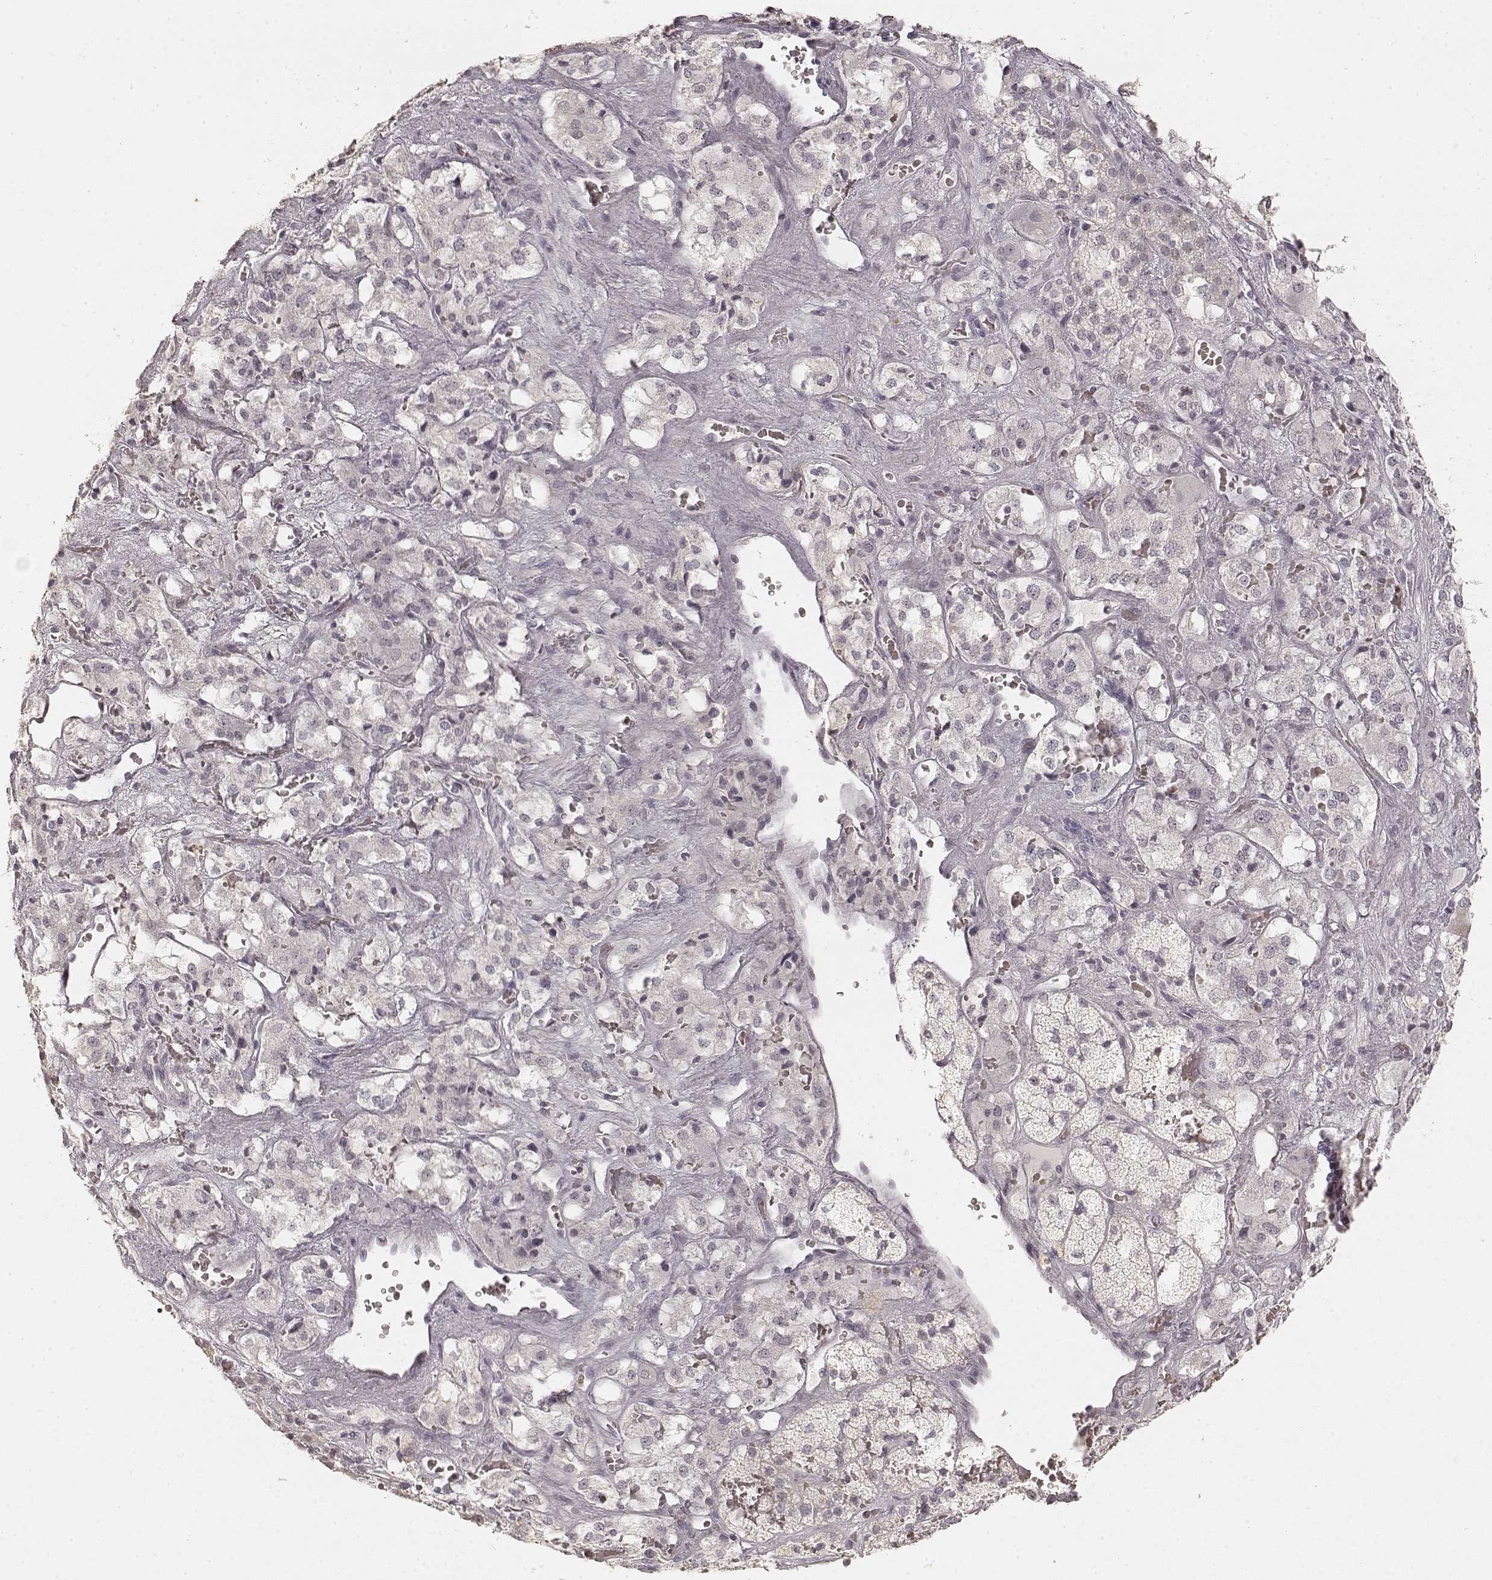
{"staining": {"intensity": "negative", "quantity": "none", "location": "none"}, "tissue": "adrenal gland", "cell_type": "Glandular cells", "image_type": "normal", "snomed": [{"axis": "morphology", "description": "Normal tissue, NOS"}, {"axis": "topography", "description": "Adrenal gland"}], "caption": "Immunohistochemistry micrograph of normal adrenal gland: adrenal gland stained with DAB (3,3'-diaminobenzidine) demonstrates no significant protein expression in glandular cells.", "gene": "LAMC2", "patient": {"sex": "male", "age": 57}}